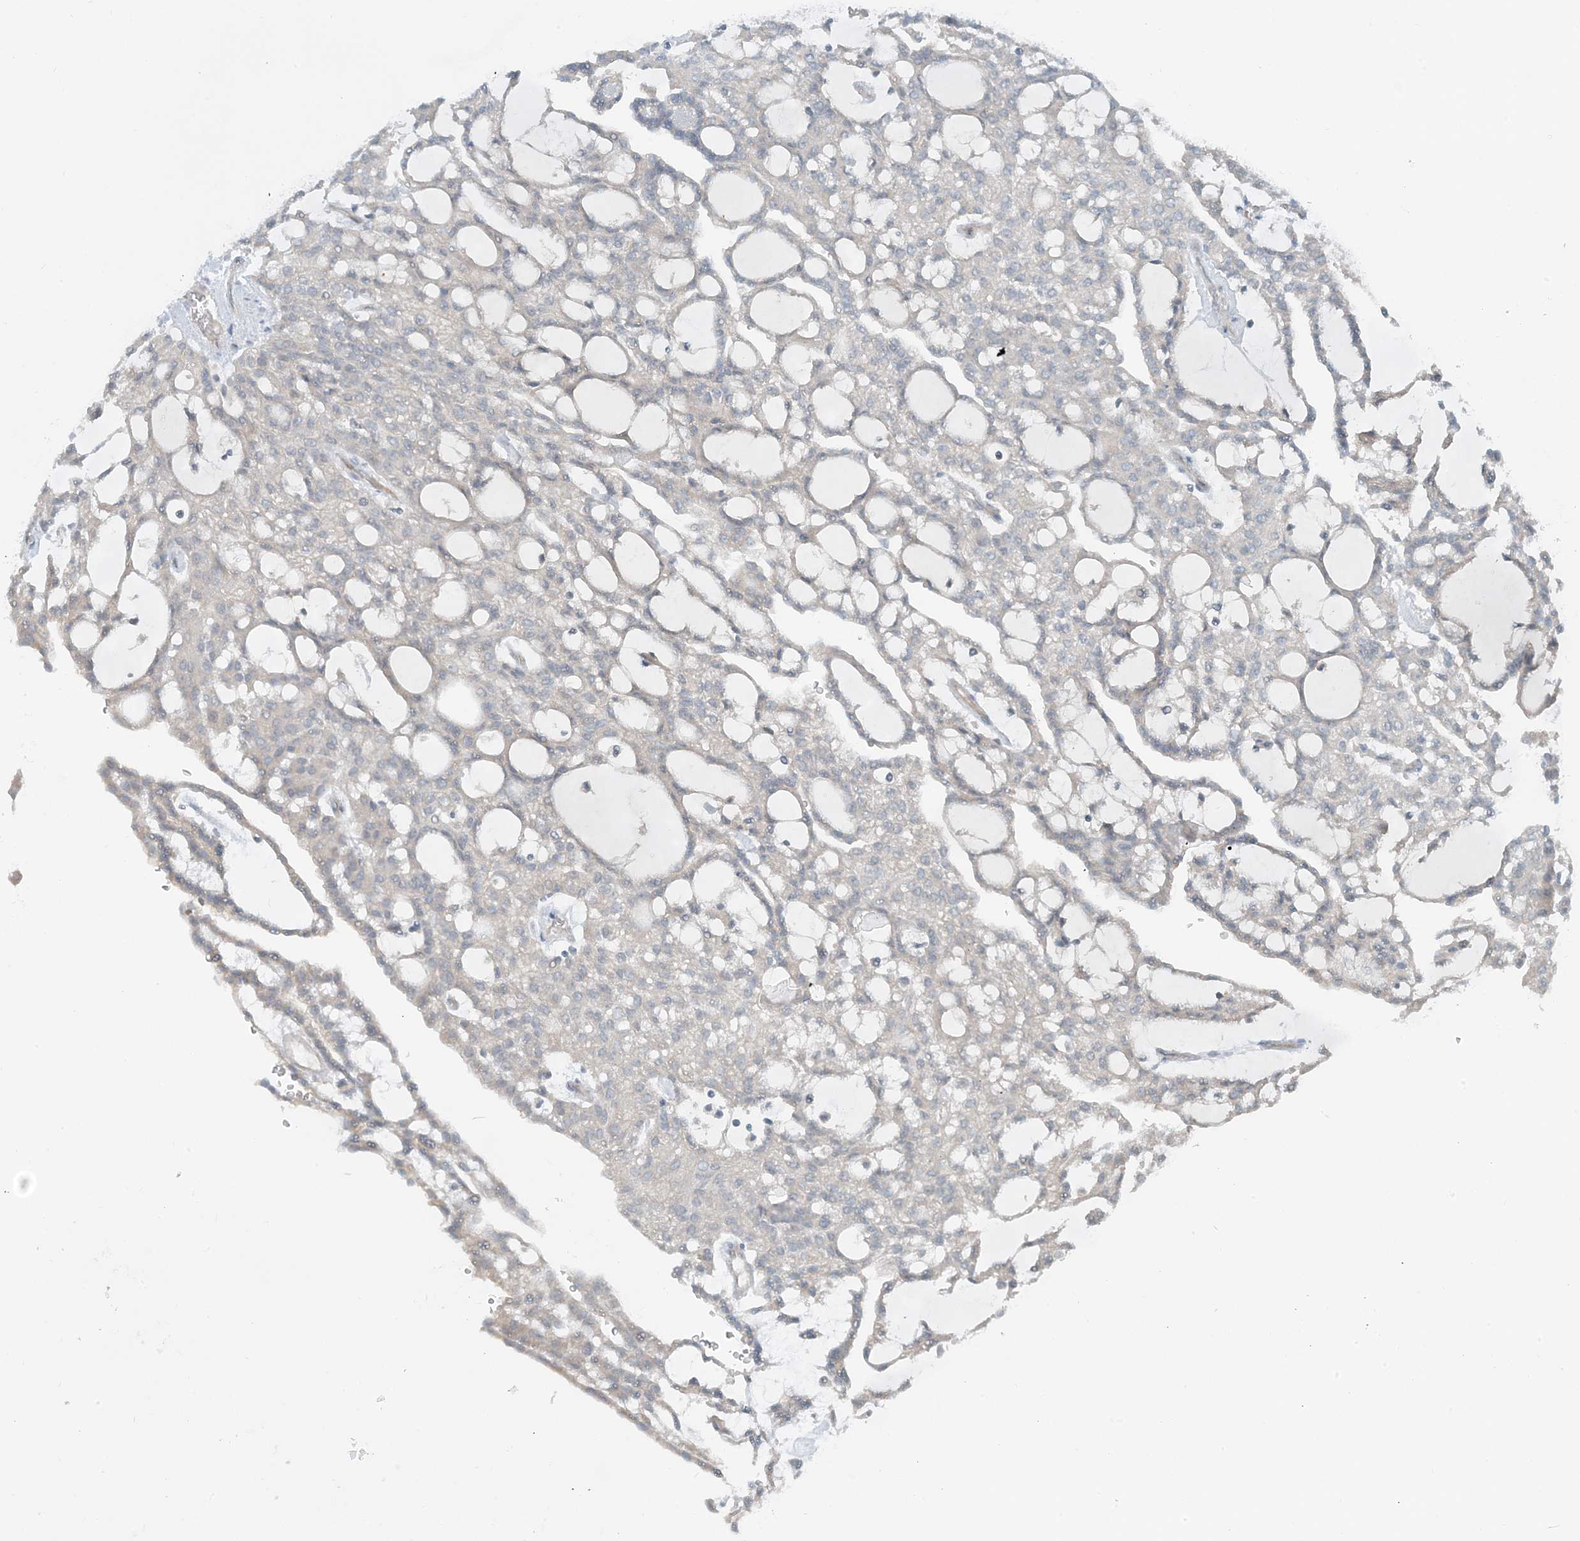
{"staining": {"intensity": "negative", "quantity": "none", "location": "none"}, "tissue": "renal cancer", "cell_type": "Tumor cells", "image_type": "cancer", "snomed": [{"axis": "morphology", "description": "Adenocarcinoma, NOS"}, {"axis": "topography", "description": "Kidney"}], "caption": "Immunohistochemistry (IHC) of human renal cancer (adenocarcinoma) demonstrates no positivity in tumor cells.", "gene": "MITD1", "patient": {"sex": "male", "age": 63}}